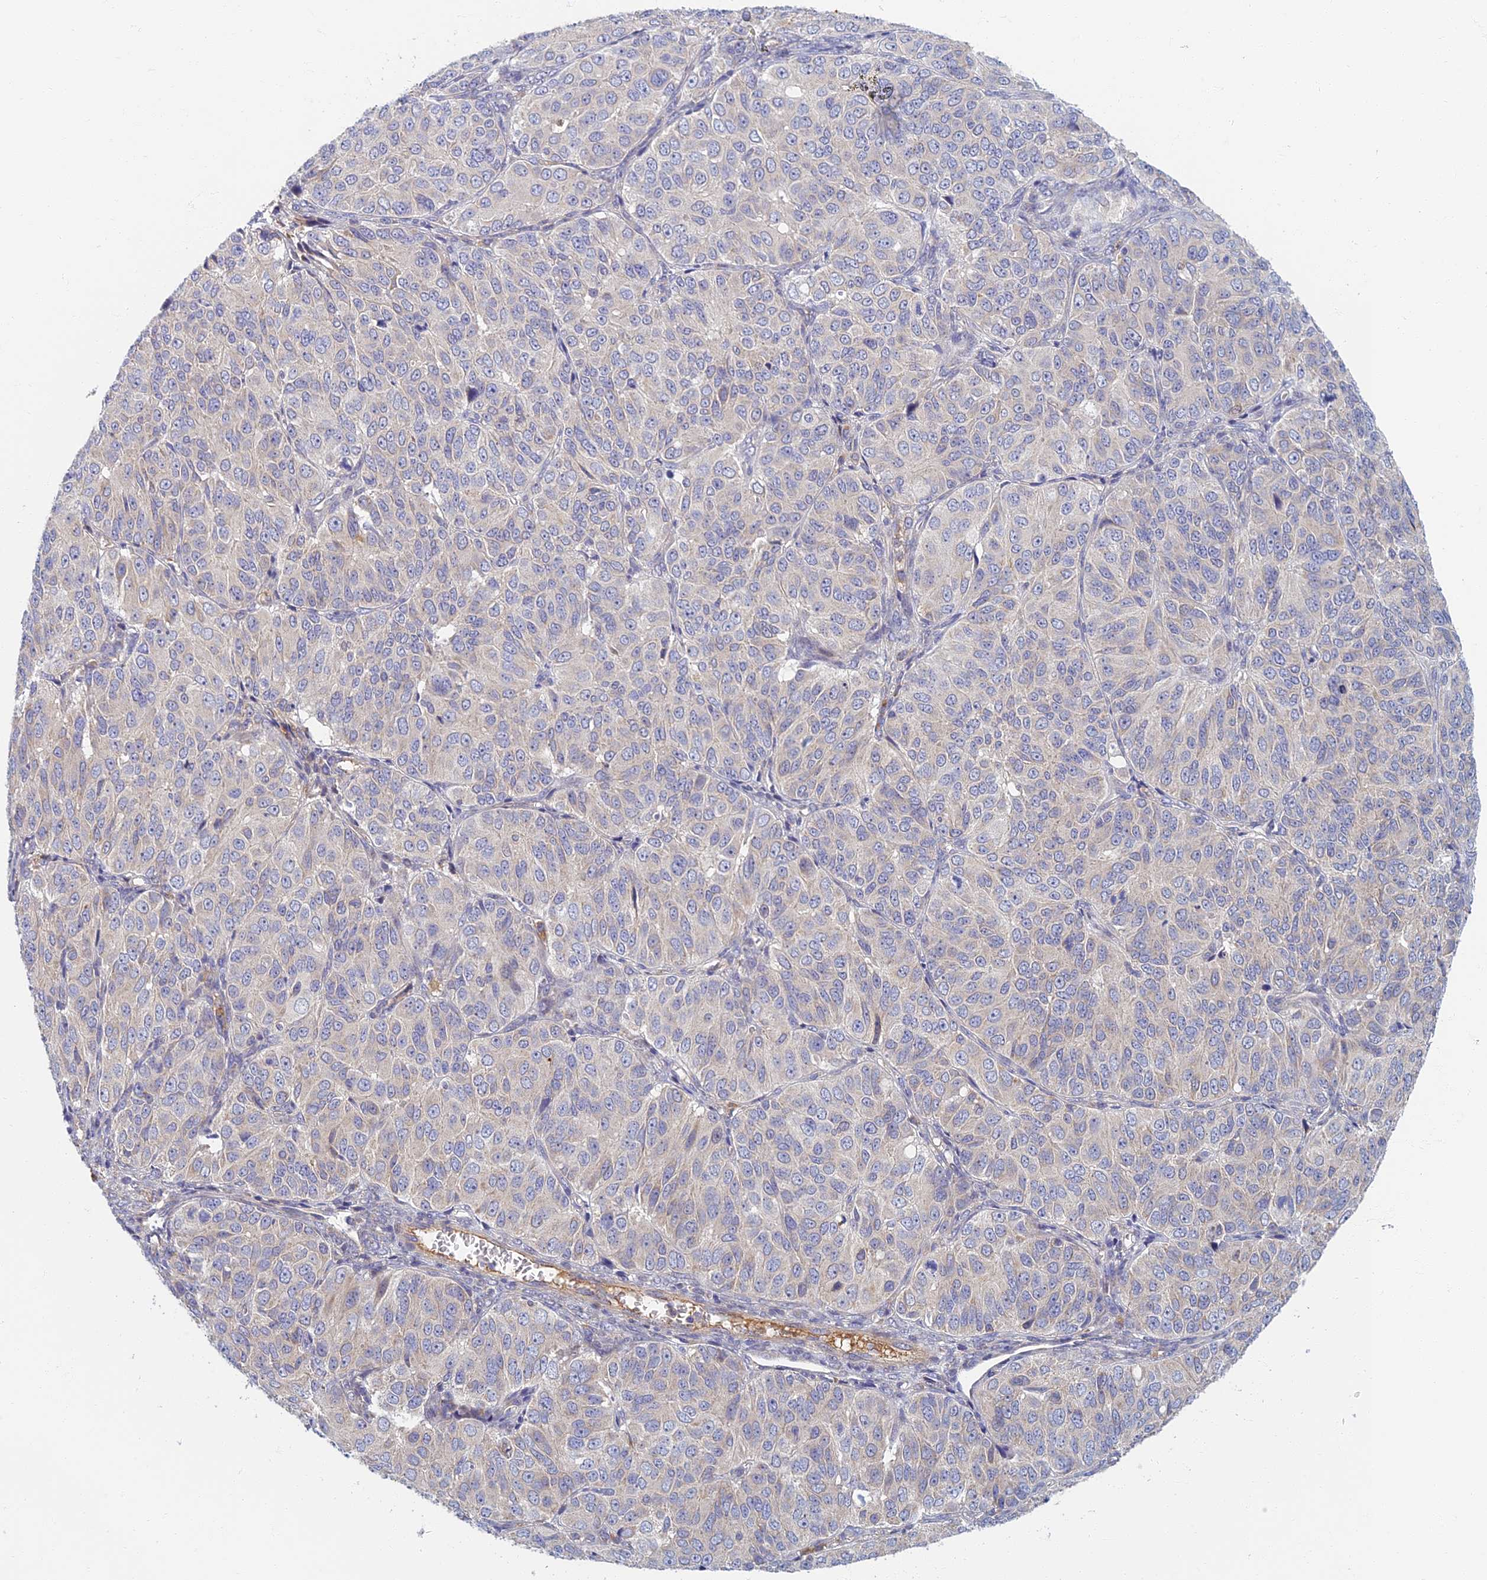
{"staining": {"intensity": "negative", "quantity": "none", "location": "none"}, "tissue": "ovarian cancer", "cell_type": "Tumor cells", "image_type": "cancer", "snomed": [{"axis": "morphology", "description": "Carcinoma, endometroid"}, {"axis": "topography", "description": "Ovary"}], "caption": "Immunohistochemistry of human endometroid carcinoma (ovarian) displays no positivity in tumor cells.", "gene": "SOGA1", "patient": {"sex": "female", "age": 51}}